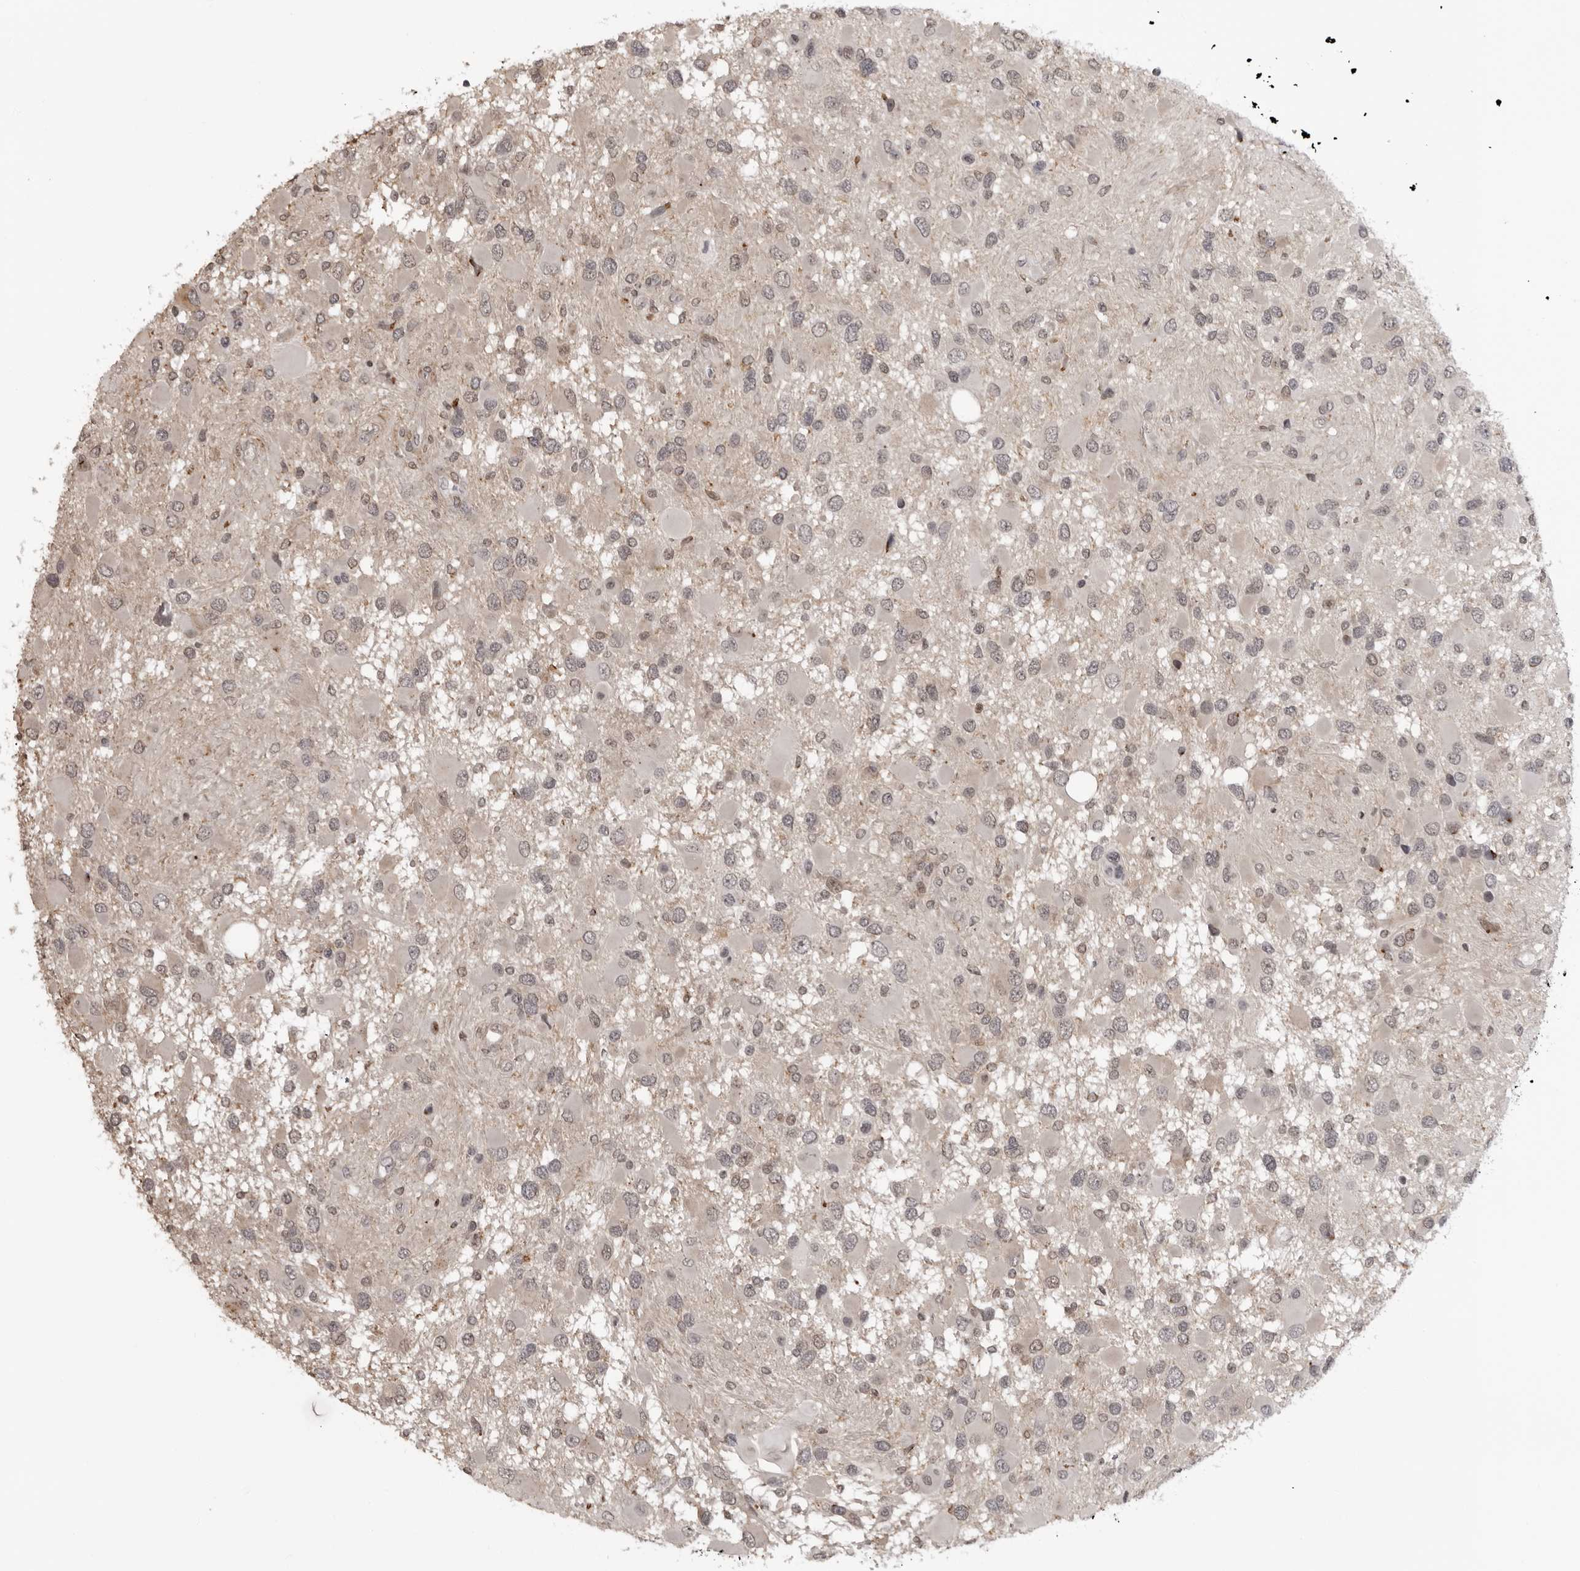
{"staining": {"intensity": "negative", "quantity": "none", "location": "none"}, "tissue": "glioma", "cell_type": "Tumor cells", "image_type": "cancer", "snomed": [{"axis": "morphology", "description": "Glioma, malignant, High grade"}, {"axis": "topography", "description": "Brain"}], "caption": "Immunohistochemistry (IHC) photomicrograph of human high-grade glioma (malignant) stained for a protein (brown), which displays no expression in tumor cells. (DAB (3,3'-diaminobenzidine) immunohistochemistry with hematoxylin counter stain).", "gene": "PDCL3", "patient": {"sex": "male", "age": 53}}